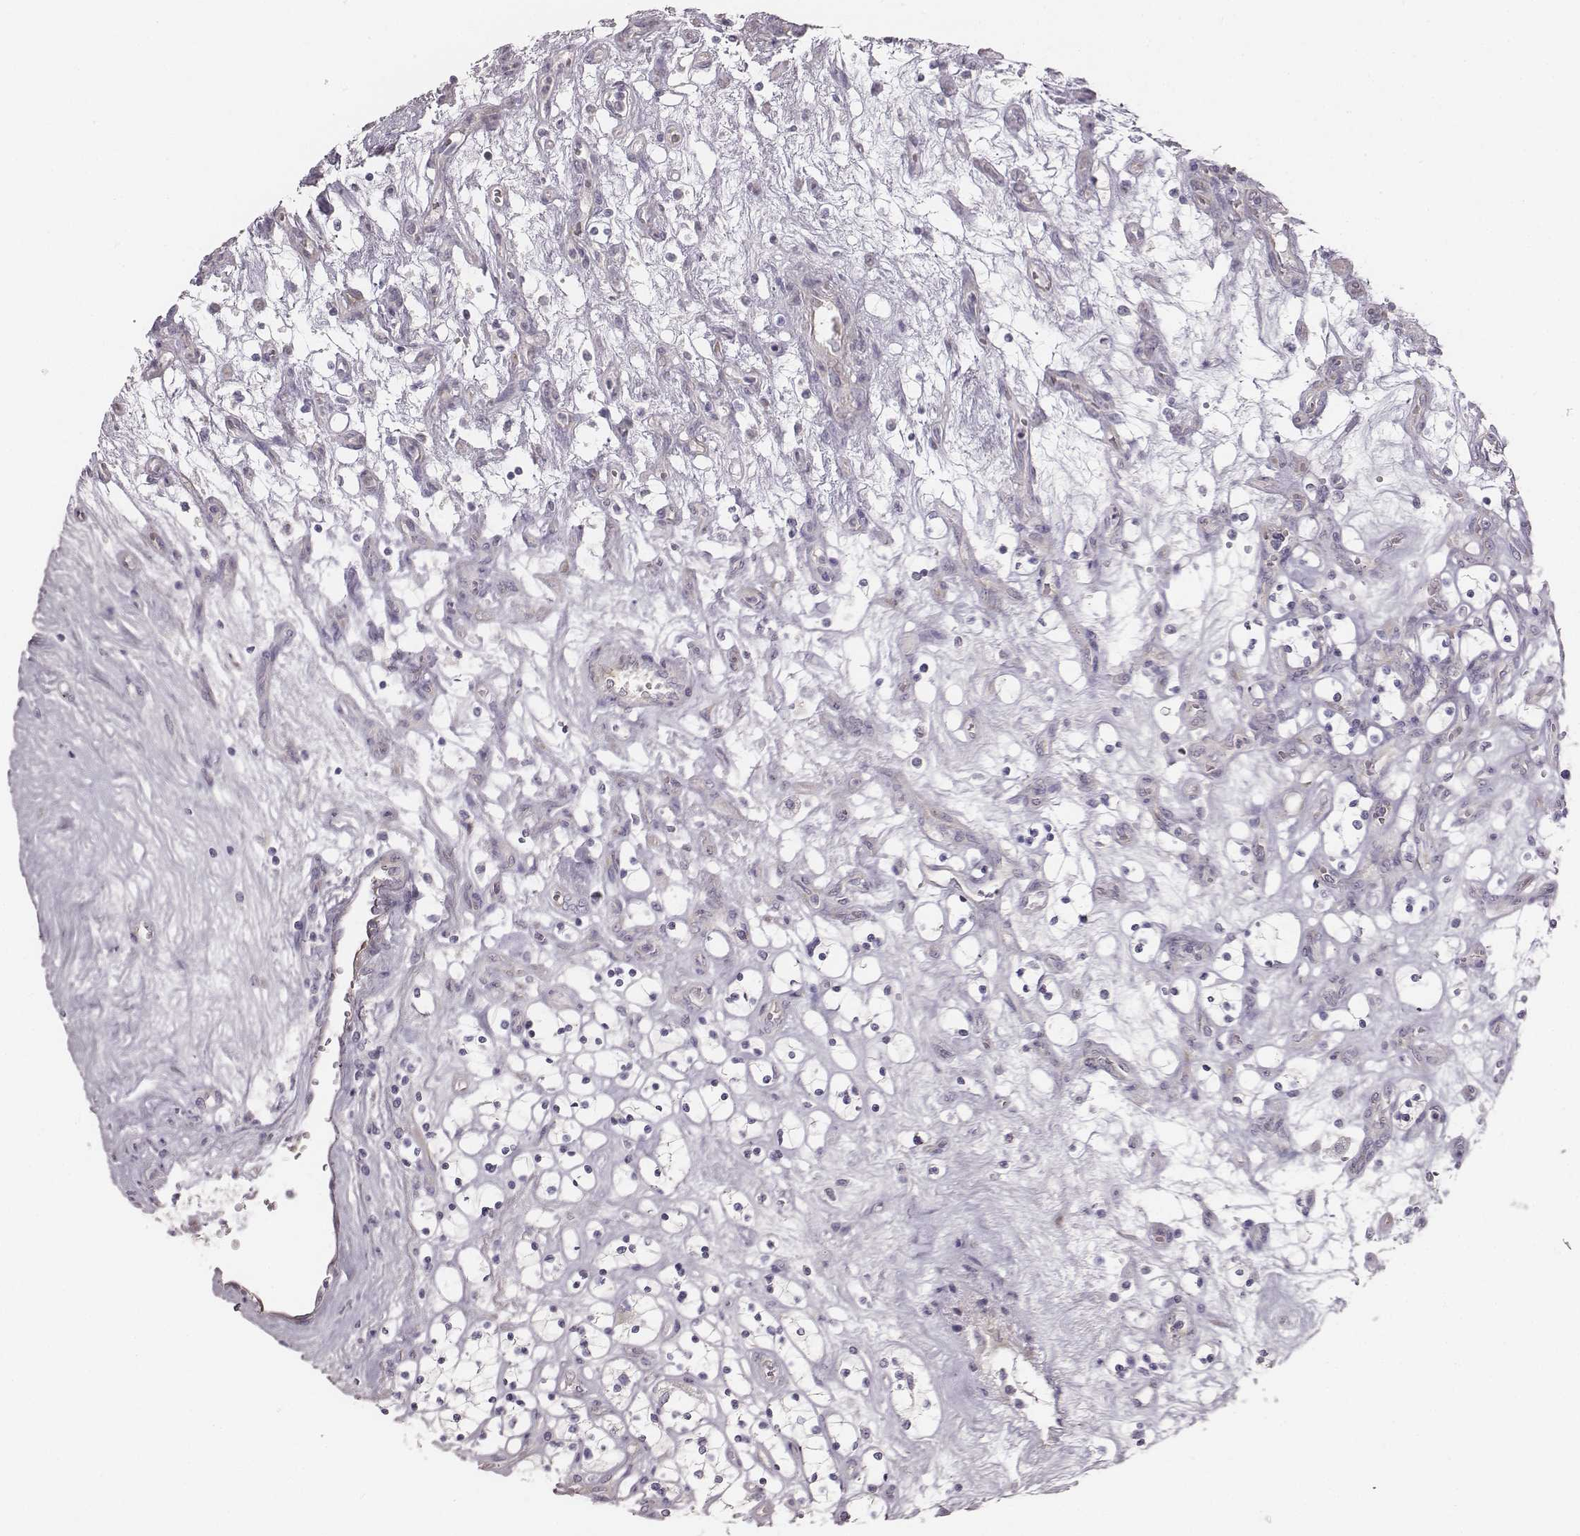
{"staining": {"intensity": "negative", "quantity": "none", "location": "none"}, "tissue": "renal cancer", "cell_type": "Tumor cells", "image_type": "cancer", "snomed": [{"axis": "morphology", "description": "Adenocarcinoma, NOS"}, {"axis": "topography", "description": "Kidney"}], "caption": "IHC of renal cancer (adenocarcinoma) demonstrates no expression in tumor cells. The staining is performed using DAB brown chromogen with nuclei counter-stained in using hematoxylin.", "gene": "PBK", "patient": {"sex": "female", "age": 69}}